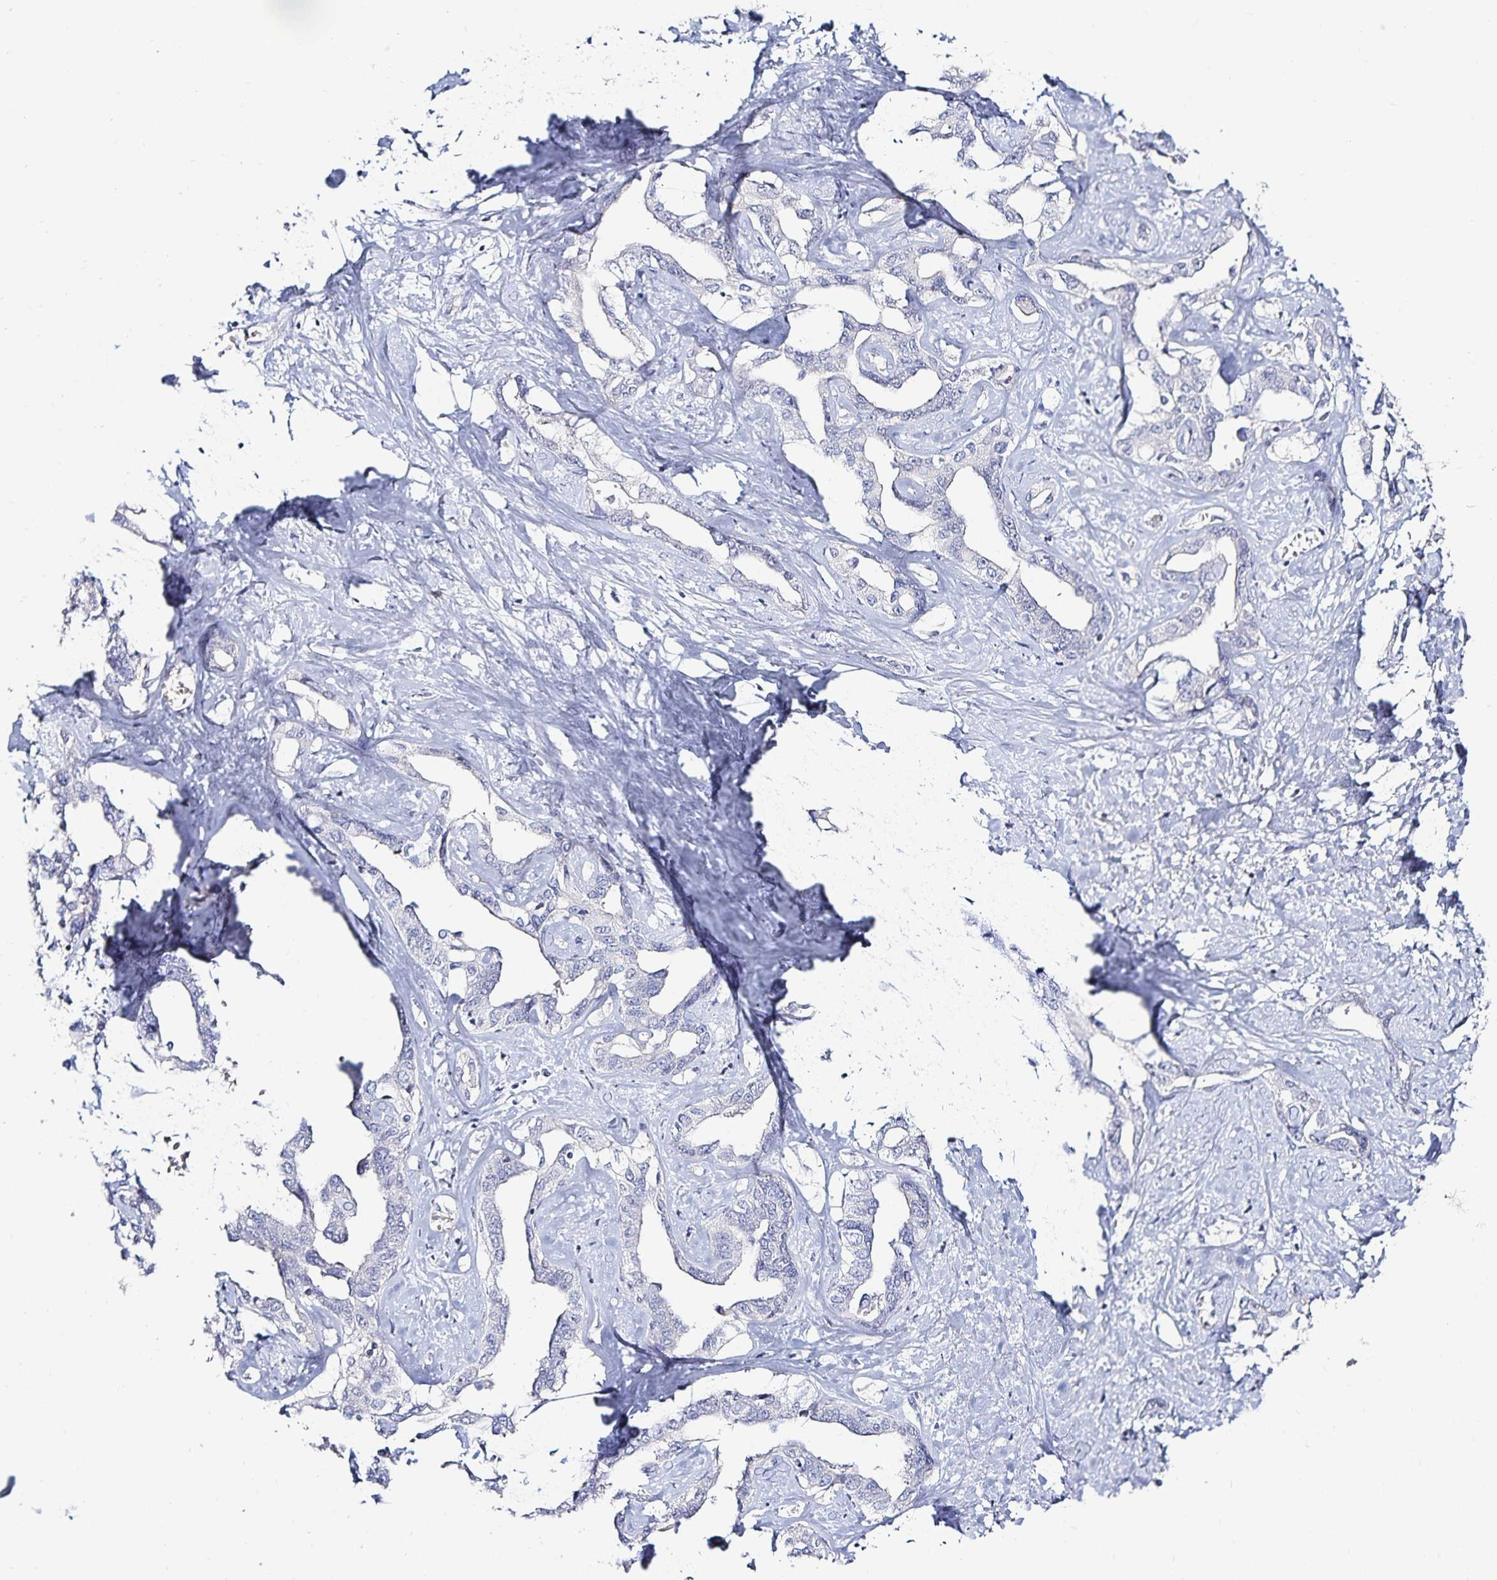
{"staining": {"intensity": "negative", "quantity": "none", "location": "none"}, "tissue": "liver cancer", "cell_type": "Tumor cells", "image_type": "cancer", "snomed": [{"axis": "morphology", "description": "Cholangiocarcinoma"}, {"axis": "topography", "description": "Liver"}], "caption": "The image demonstrates no significant staining in tumor cells of cholangiocarcinoma (liver).", "gene": "ACSL5", "patient": {"sex": "male", "age": 59}}